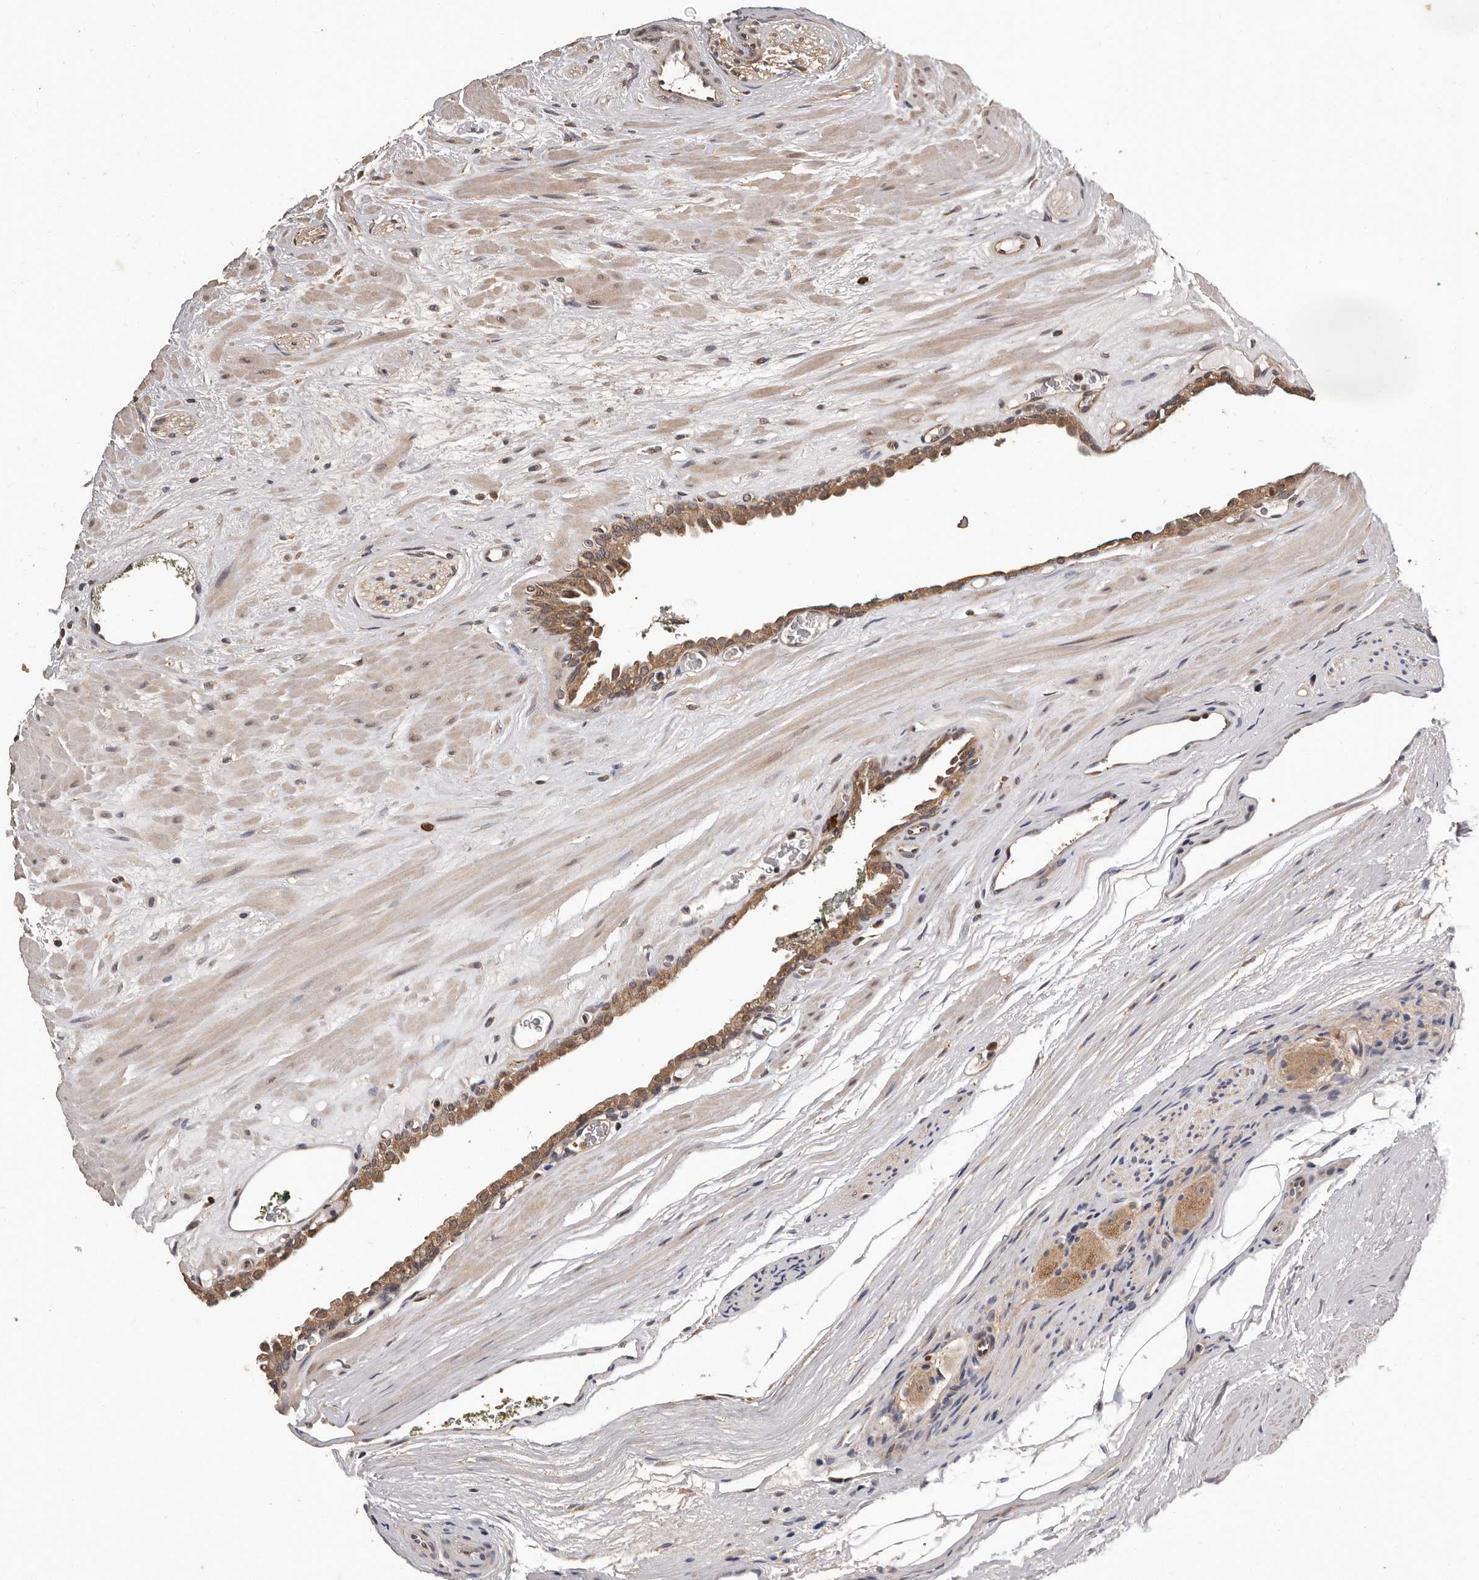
{"staining": {"intensity": "moderate", "quantity": ">75%", "location": "cytoplasmic/membranous,nuclear"}, "tissue": "prostate cancer", "cell_type": "Tumor cells", "image_type": "cancer", "snomed": [{"axis": "morphology", "description": "Adenocarcinoma, Medium grade"}, {"axis": "topography", "description": "Prostate"}], "caption": "DAB (3,3'-diaminobenzidine) immunohistochemical staining of human adenocarcinoma (medium-grade) (prostate) shows moderate cytoplasmic/membranous and nuclear protein positivity in about >75% of tumor cells.", "gene": "VPS37A", "patient": {"sex": "male", "age": 53}}